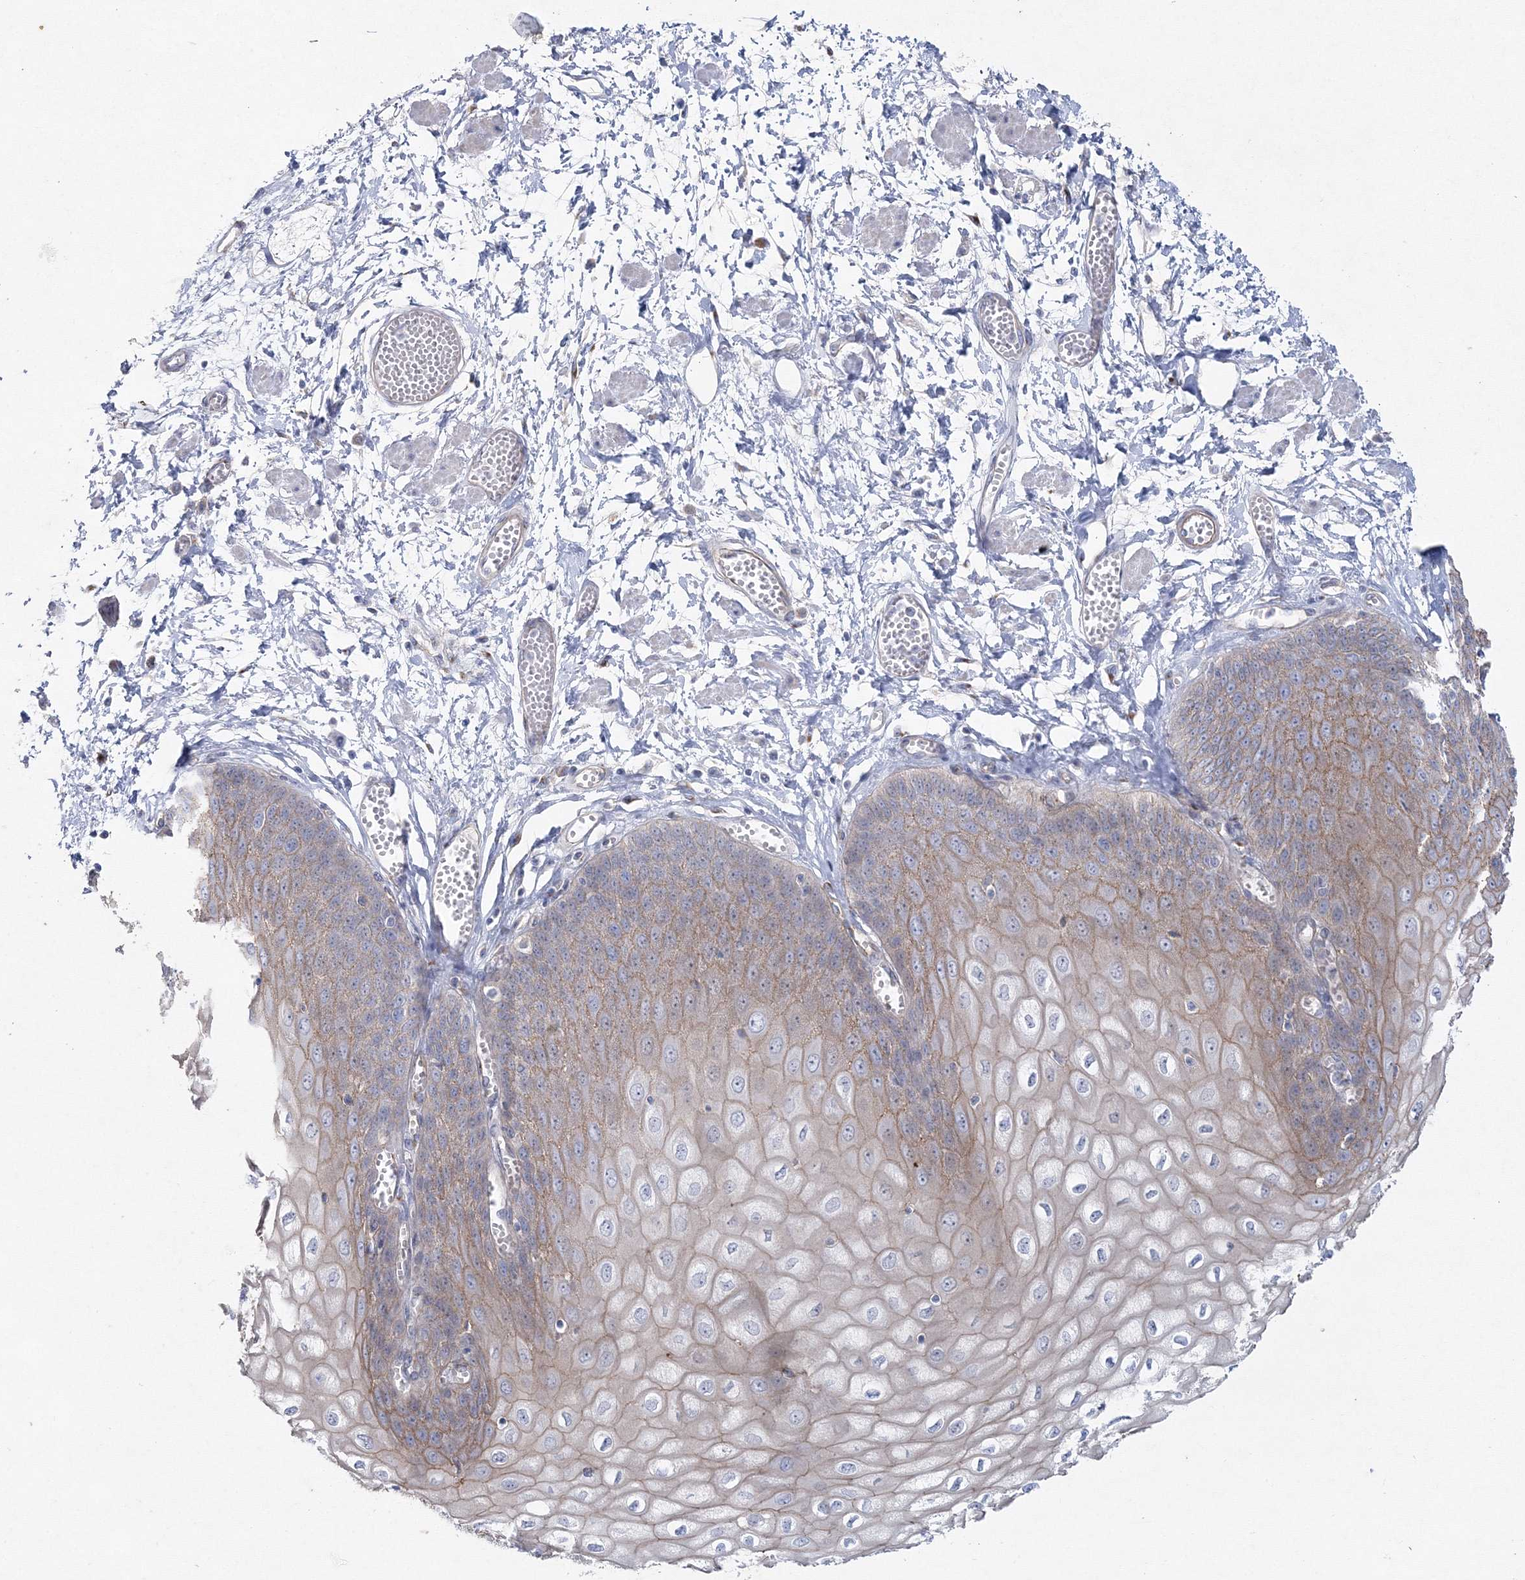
{"staining": {"intensity": "moderate", "quantity": ">75%", "location": "cytoplasmic/membranous"}, "tissue": "esophagus", "cell_type": "Squamous epithelial cells", "image_type": "normal", "snomed": [{"axis": "morphology", "description": "Normal tissue, NOS"}, {"axis": "topography", "description": "Esophagus"}], "caption": "An image of esophagus stained for a protein reveals moderate cytoplasmic/membranous brown staining in squamous epithelial cells. (brown staining indicates protein expression, while blue staining denotes nuclei).", "gene": "NAA40", "patient": {"sex": "male", "age": 60}}